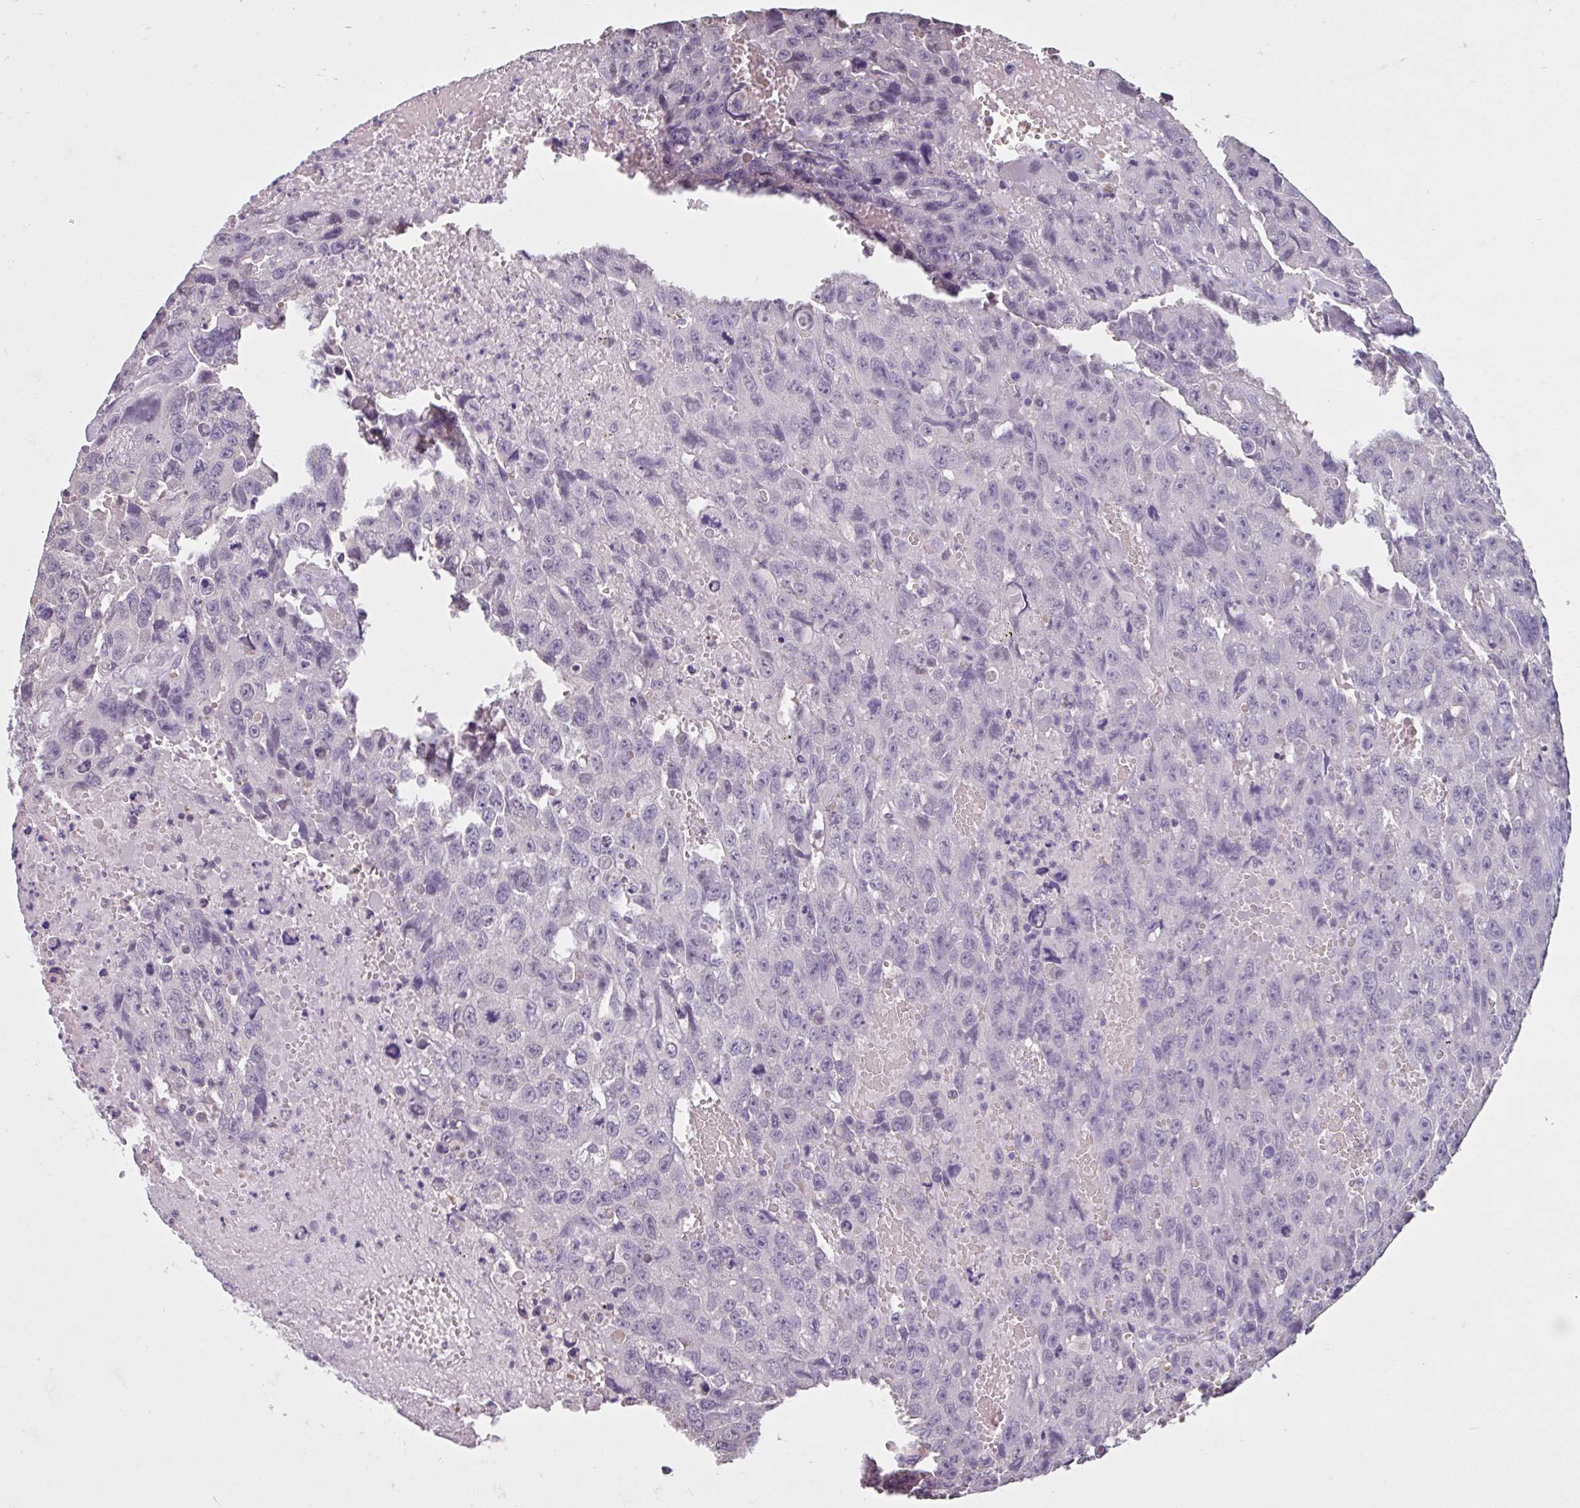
{"staining": {"intensity": "negative", "quantity": "none", "location": "none"}, "tissue": "testis cancer", "cell_type": "Tumor cells", "image_type": "cancer", "snomed": [{"axis": "morphology", "description": "Seminoma, NOS"}, {"axis": "topography", "description": "Testis"}], "caption": "IHC photomicrograph of neoplastic tissue: testis cancer stained with DAB (3,3'-diaminobenzidine) demonstrates no significant protein staining in tumor cells. (DAB (3,3'-diaminobenzidine) immunohistochemistry, high magnification).", "gene": "CDH19", "patient": {"sex": "male", "age": 26}}